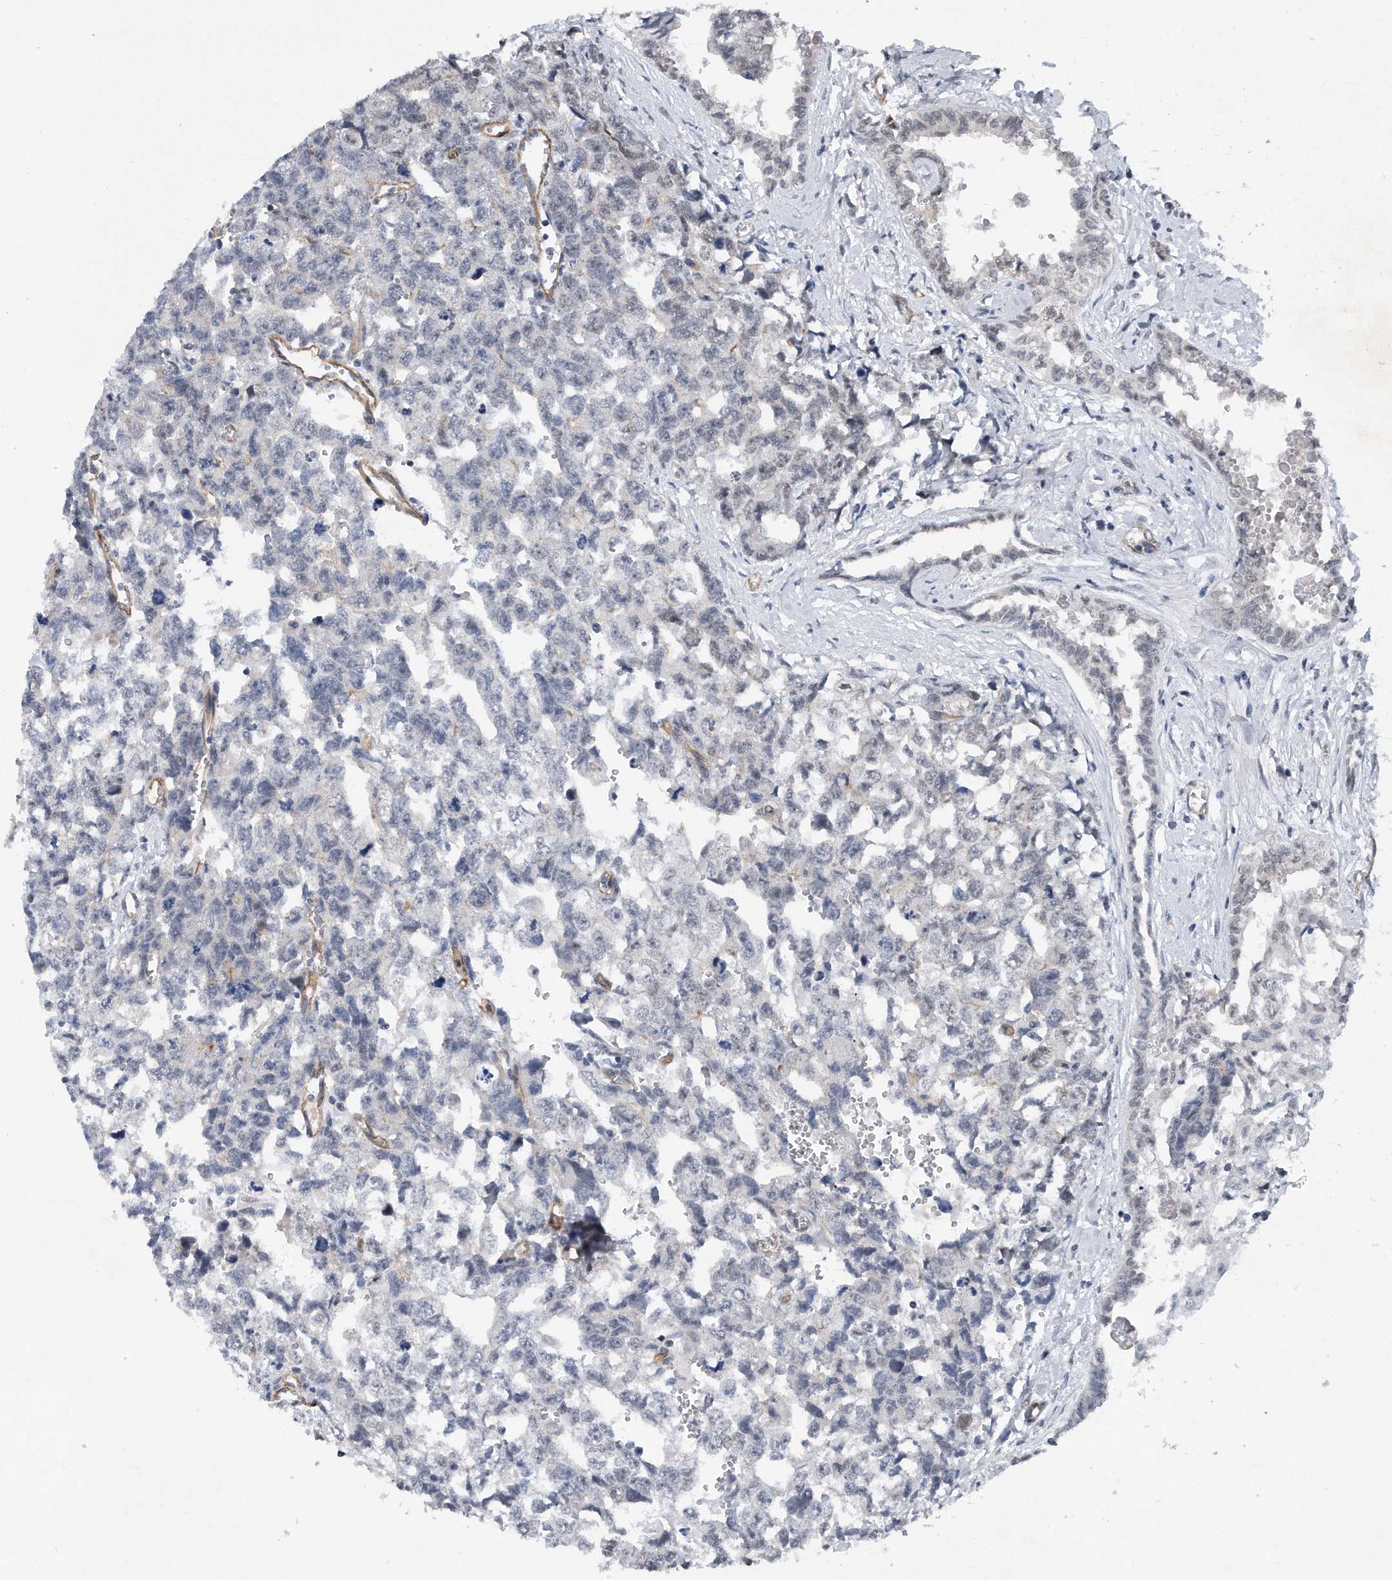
{"staining": {"intensity": "weak", "quantity": "<25%", "location": "nuclear"}, "tissue": "testis cancer", "cell_type": "Tumor cells", "image_type": "cancer", "snomed": [{"axis": "morphology", "description": "Carcinoma, Embryonal, NOS"}, {"axis": "topography", "description": "Testis"}], "caption": "An IHC photomicrograph of embryonal carcinoma (testis) is shown. There is no staining in tumor cells of embryonal carcinoma (testis).", "gene": "TP53INP1", "patient": {"sex": "male", "age": 31}}